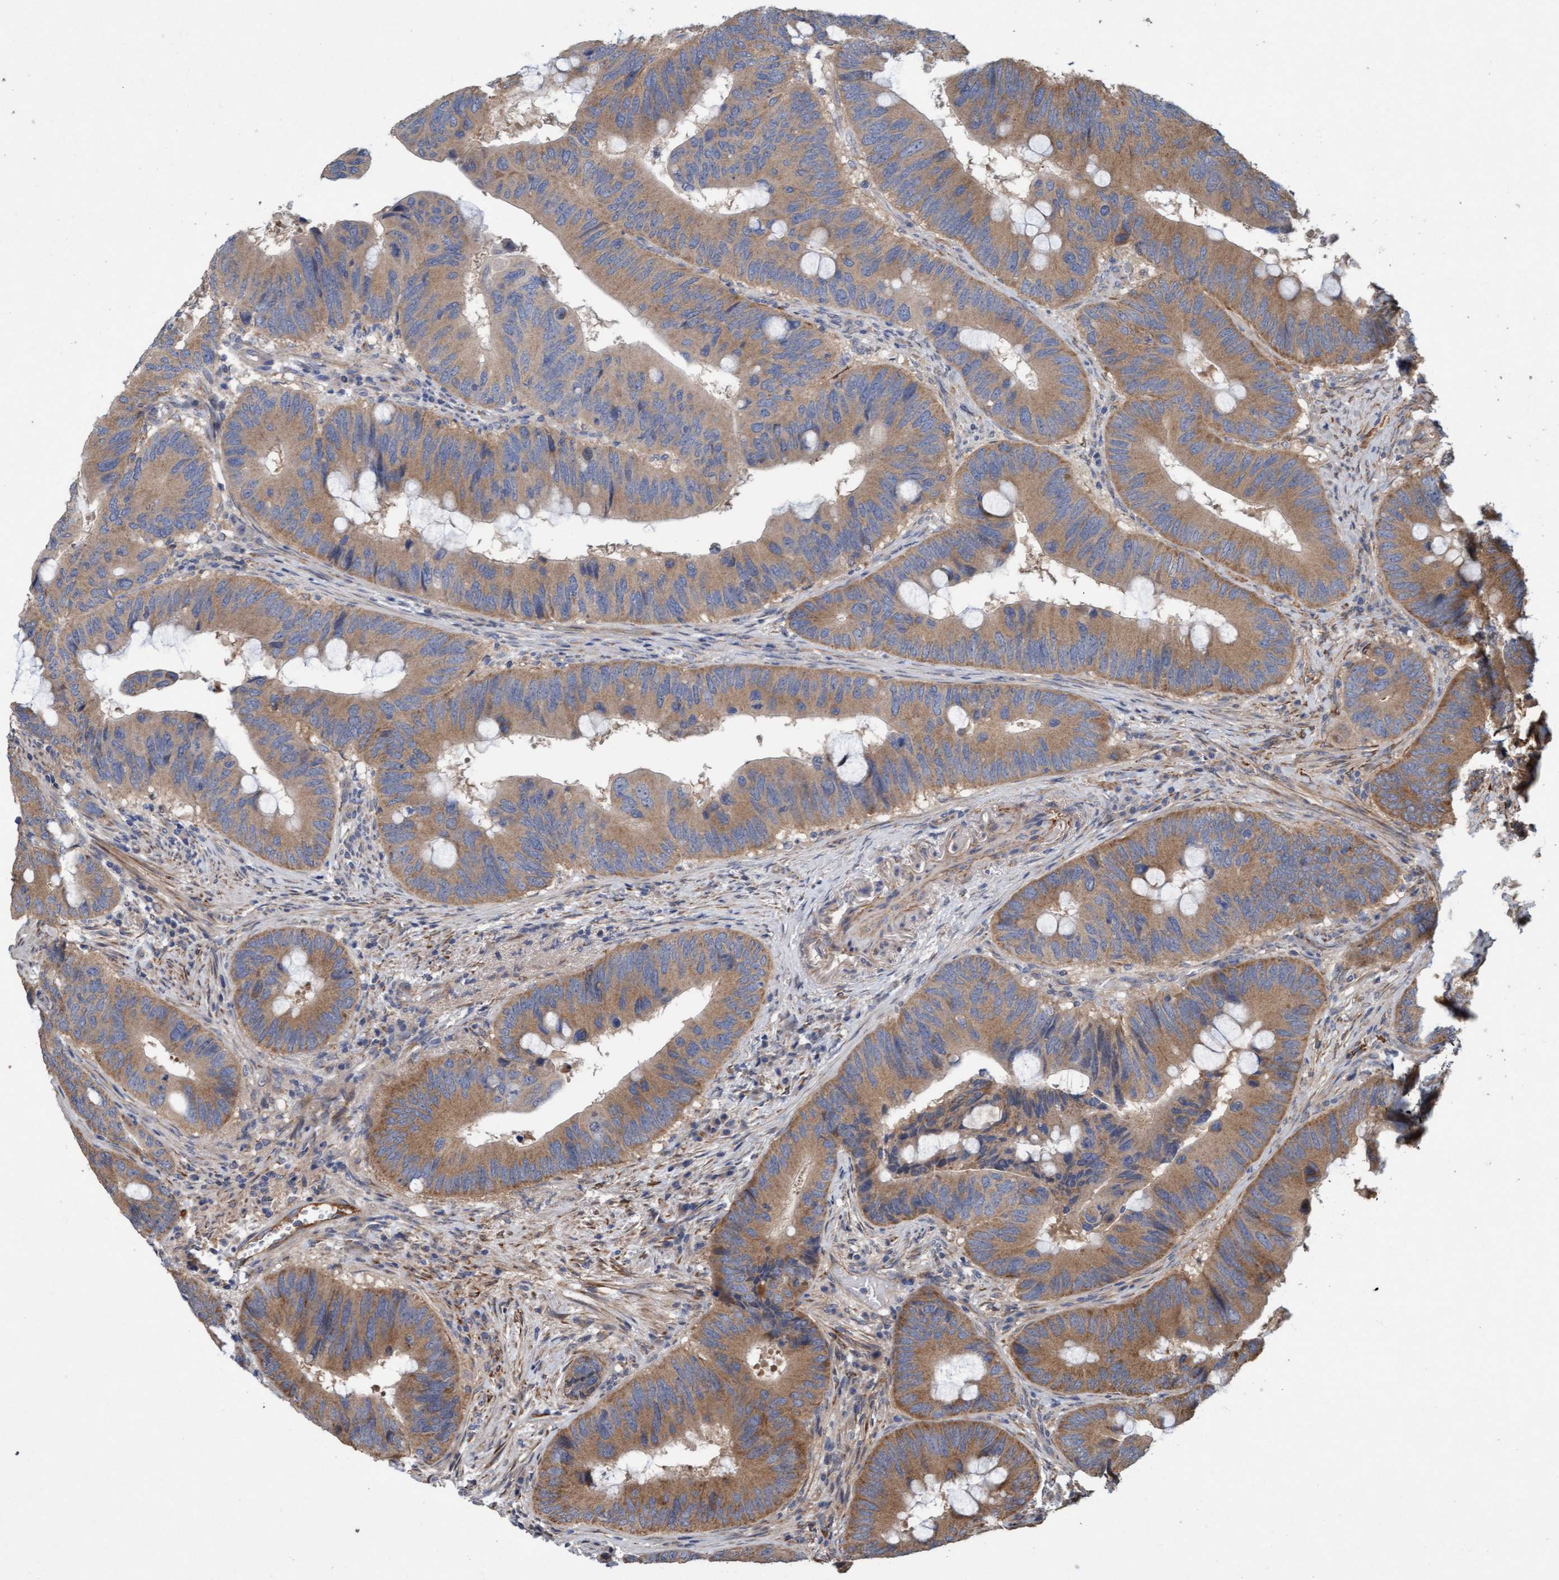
{"staining": {"intensity": "moderate", "quantity": ">75%", "location": "cytoplasmic/membranous"}, "tissue": "colorectal cancer", "cell_type": "Tumor cells", "image_type": "cancer", "snomed": [{"axis": "morphology", "description": "Adenocarcinoma, NOS"}, {"axis": "topography", "description": "Colon"}], "caption": "Protein staining reveals moderate cytoplasmic/membranous staining in approximately >75% of tumor cells in colorectal cancer. Using DAB (3,3'-diaminobenzidine) (brown) and hematoxylin (blue) stains, captured at high magnification using brightfield microscopy.", "gene": "DDHD2", "patient": {"sex": "male", "age": 71}}